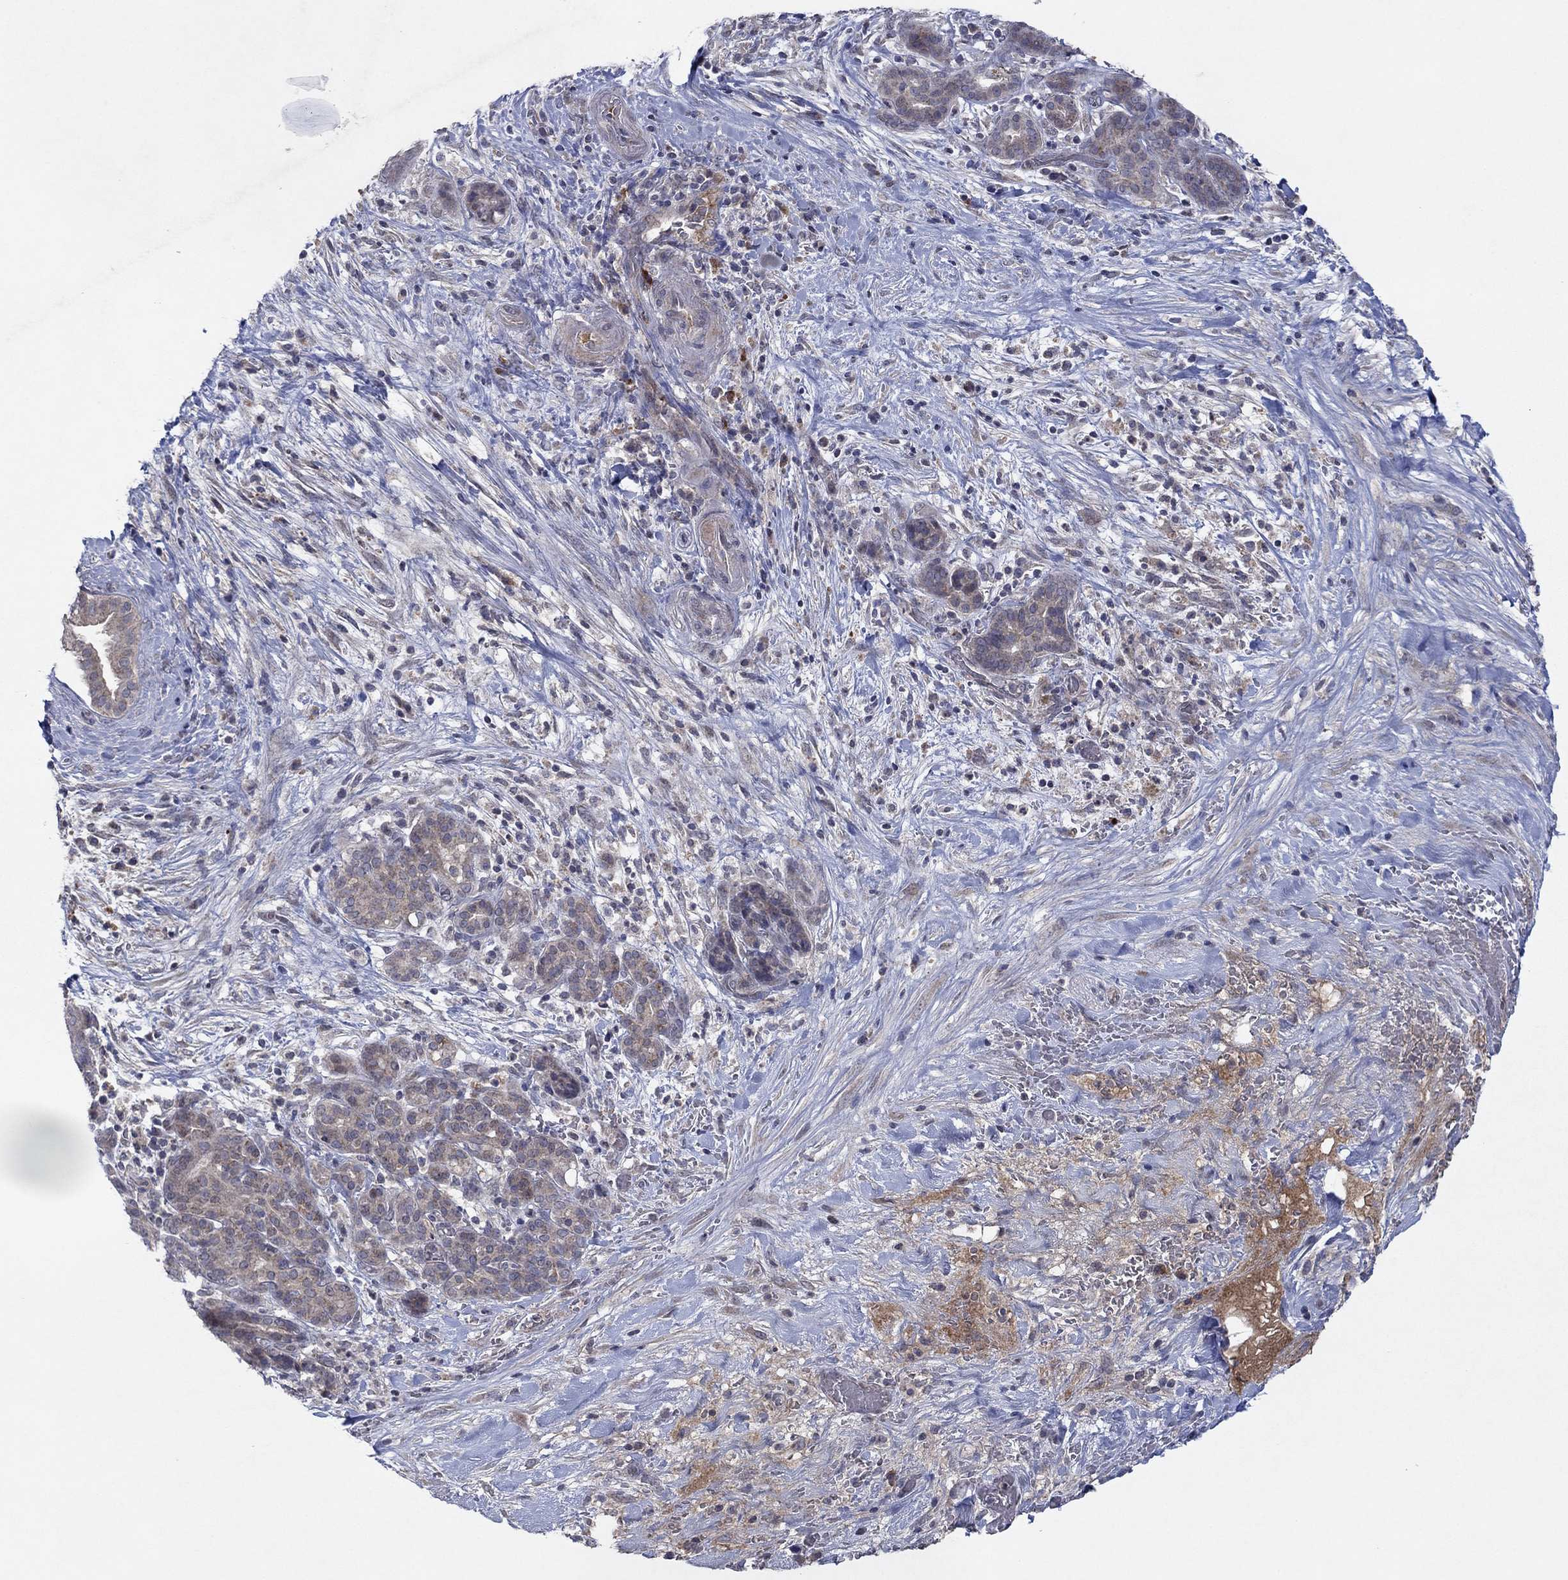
{"staining": {"intensity": "weak", "quantity": "25%-75%", "location": "cytoplasmic/membranous"}, "tissue": "pancreatic cancer", "cell_type": "Tumor cells", "image_type": "cancer", "snomed": [{"axis": "morphology", "description": "Adenocarcinoma, NOS"}, {"axis": "topography", "description": "Pancreas"}], "caption": "Protein expression by IHC reveals weak cytoplasmic/membranous expression in about 25%-75% of tumor cells in adenocarcinoma (pancreatic). Using DAB (3,3'-diaminobenzidine) (brown) and hematoxylin (blue) stains, captured at high magnification using brightfield microscopy.", "gene": "IL4", "patient": {"sex": "male", "age": 44}}